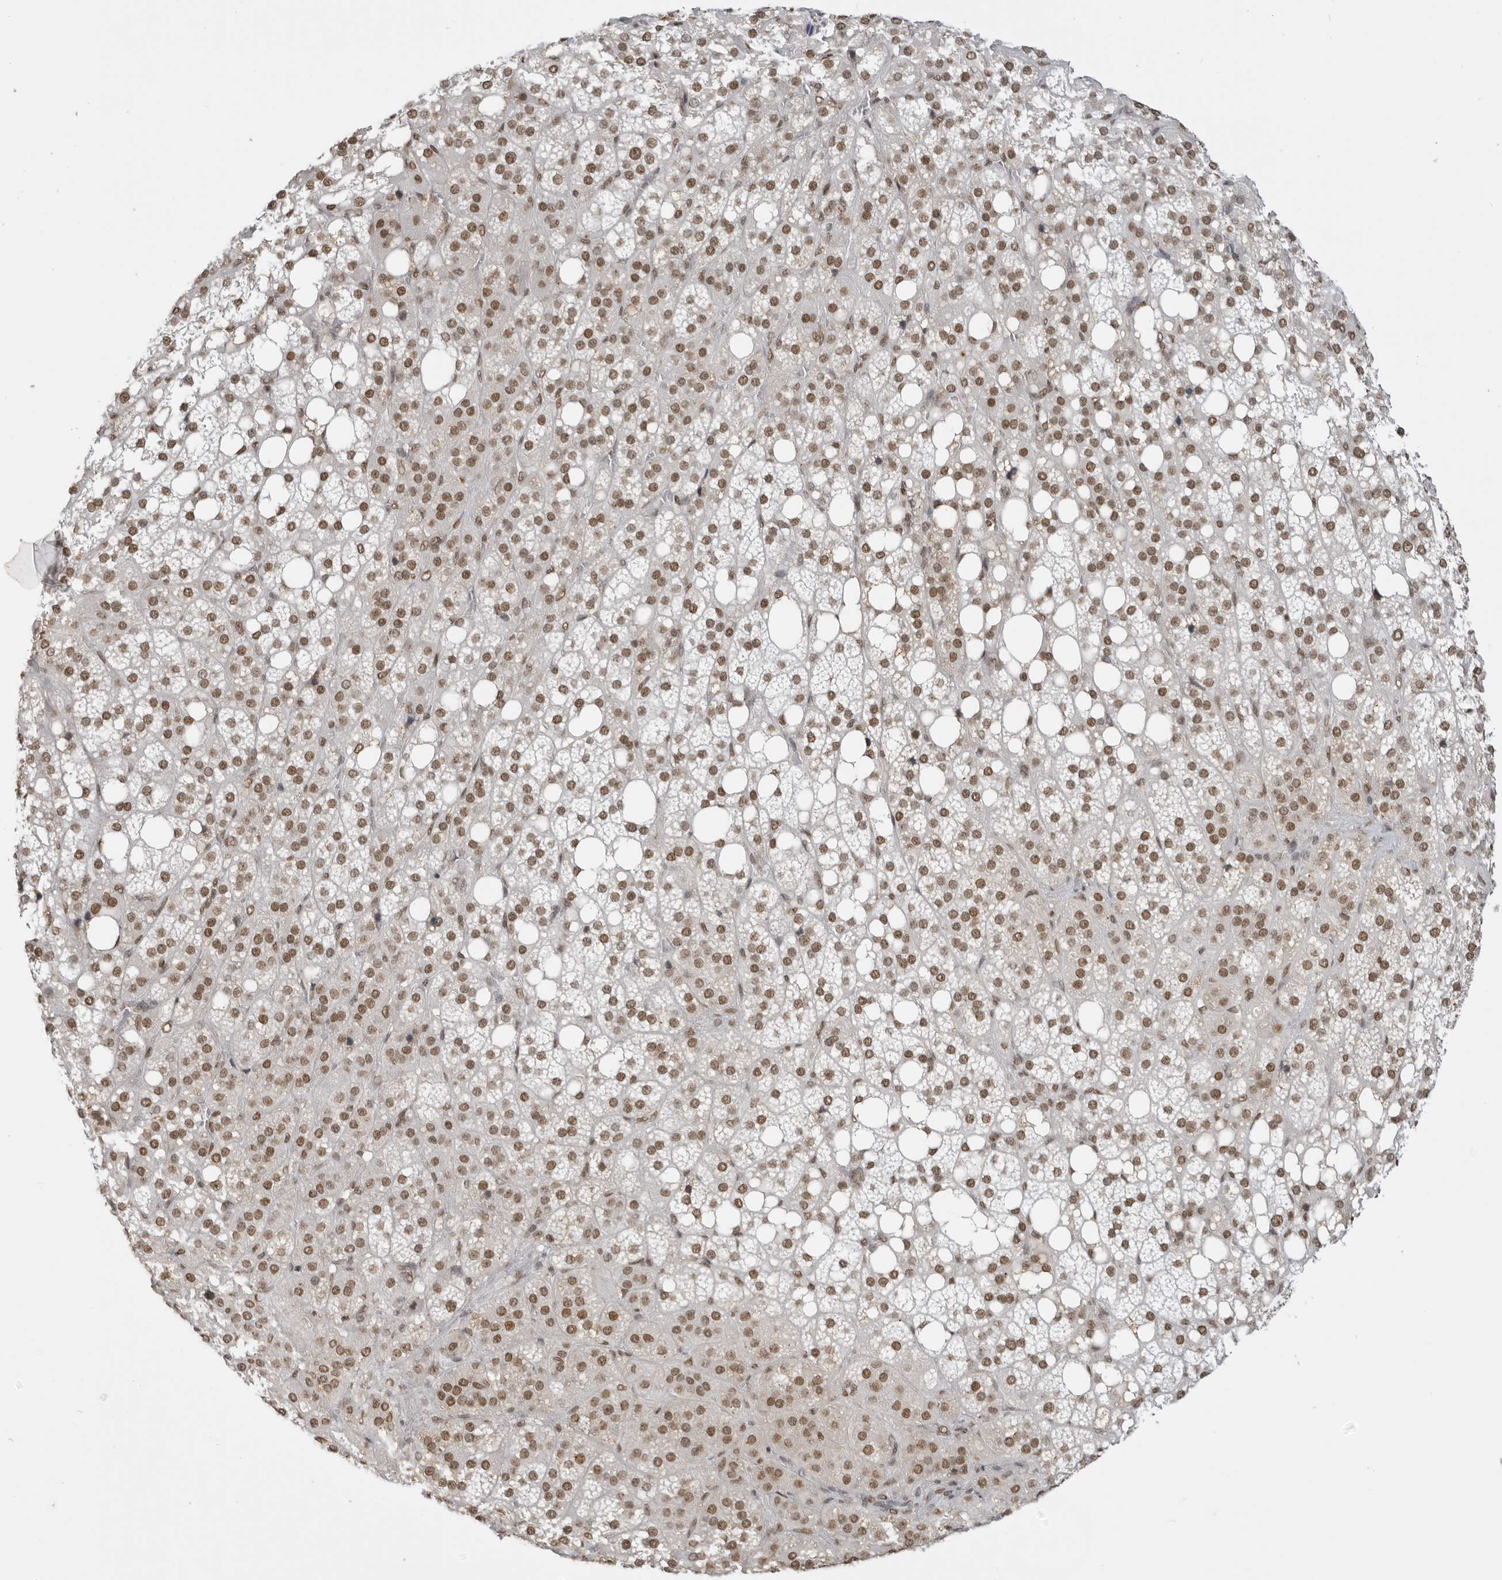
{"staining": {"intensity": "strong", "quantity": ">75%", "location": "nuclear"}, "tissue": "adrenal gland", "cell_type": "Glandular cells", "image_type": "normal", "snomed": [{"axis": "morphology", "description": "Normal tissue, NOS"}, {"axis": "topography", "description": "Adrenal gland"}], "caption": "Glandular cells exhibit high levels of strong nuclear staining in about >75% of cells in benign adrenal gland.", "gene": "RPA2", "patient": {"sex": "female", "age": 59}}